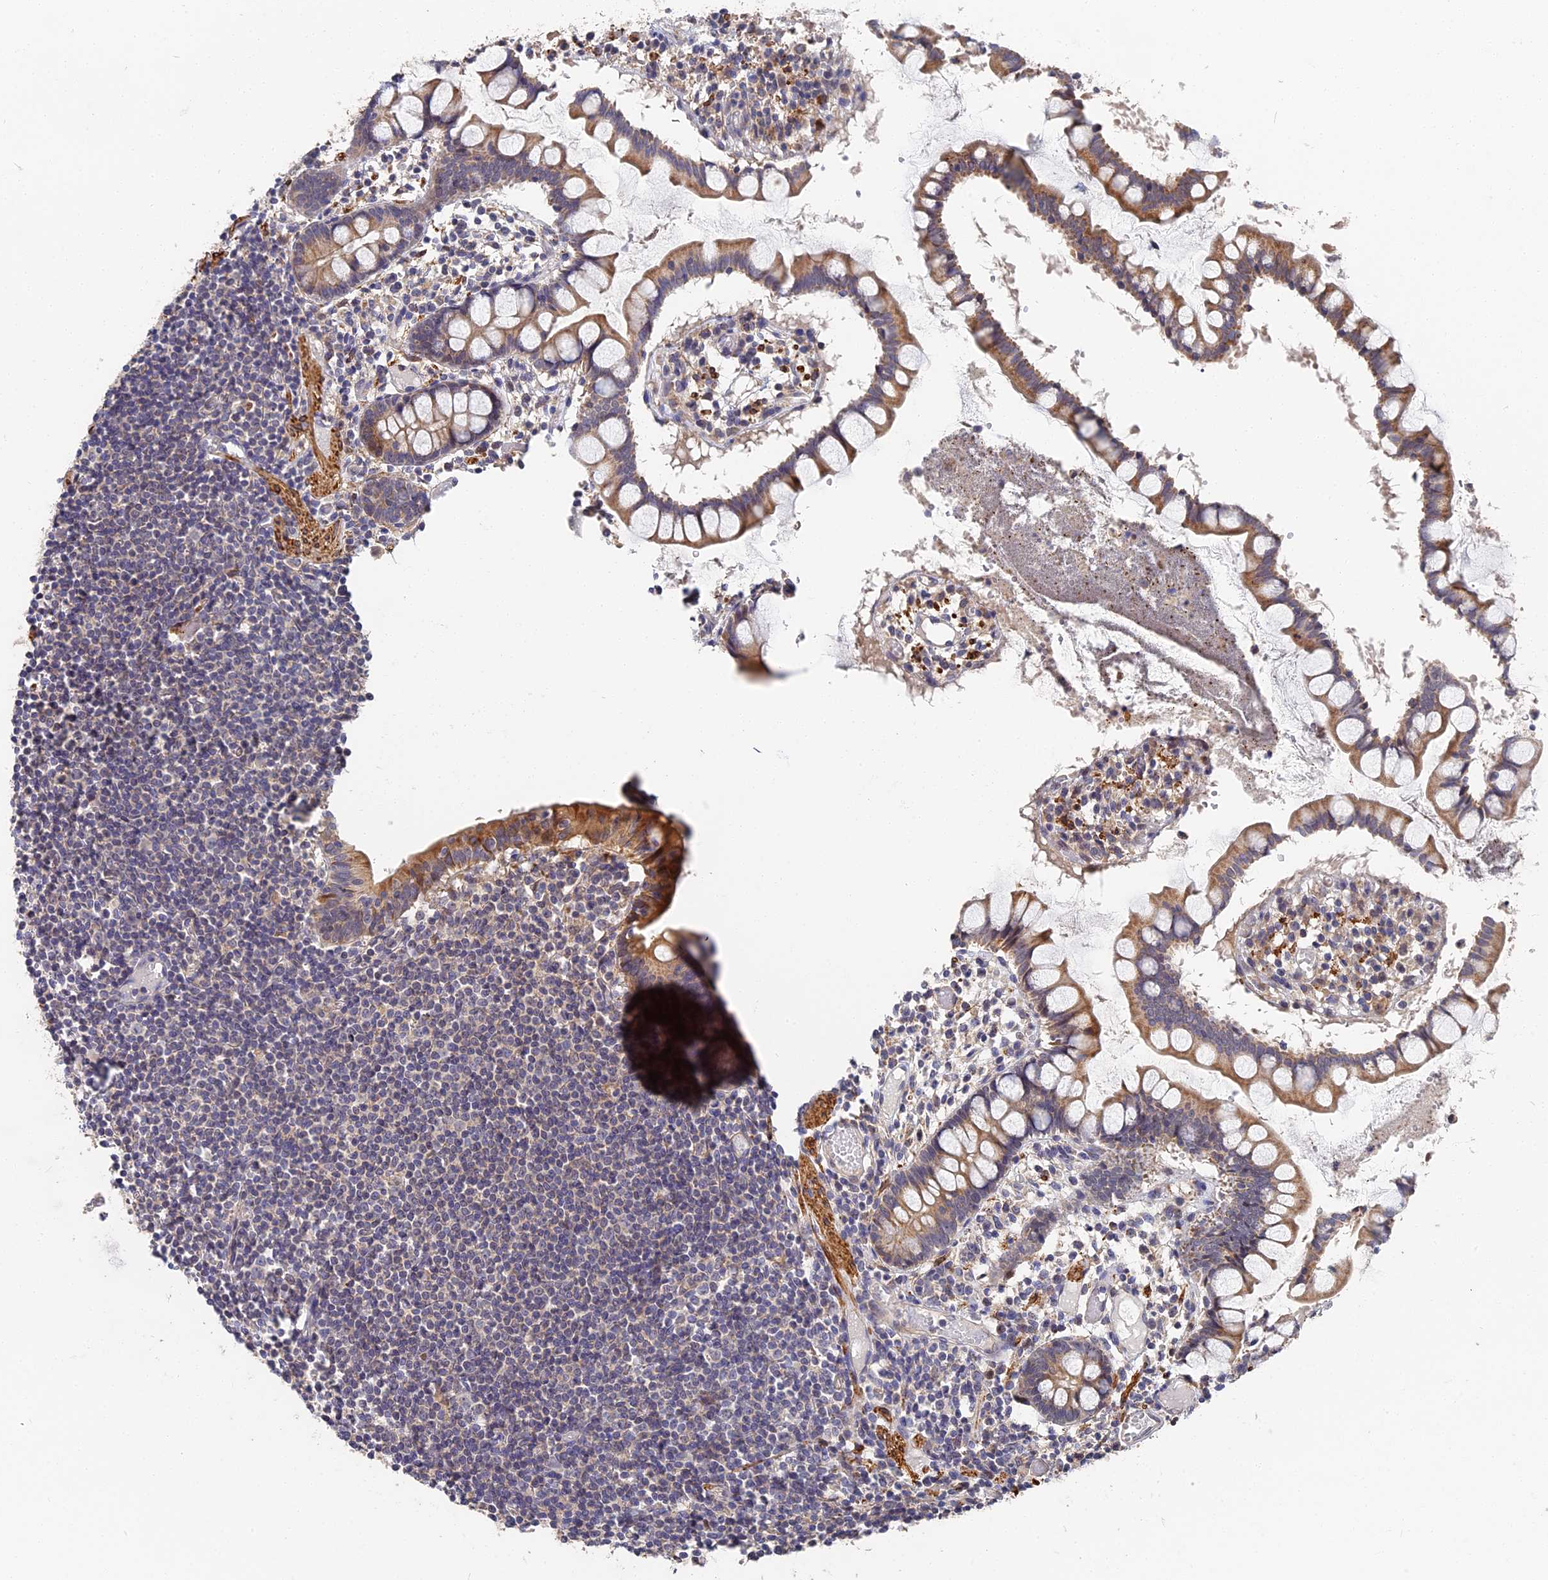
{"staining": {"intensity": "moderate", "quantity": "25%-75%", "location": "cytoplasmic/membranous"}, "tissue": "colon", "cell_type": "Endothelial cells", "image_type": "normal", "snomed": [{"axis": "morphology", "description": "Normal tissue, NOS"}, {"axis": "morphology", "description": "Adenocarcinoma, NOS"}, {"axis": "topography", "description": "Colon"}], "caption": "There is medium levels of moderate cytoplasmic/membranous expression in endothelial cells of unremarkable colon, as demonstrated by immunohistochemical staining (brown color).", "gene": "CCDC113", "patient": {"sex": "female", "age": 55}}